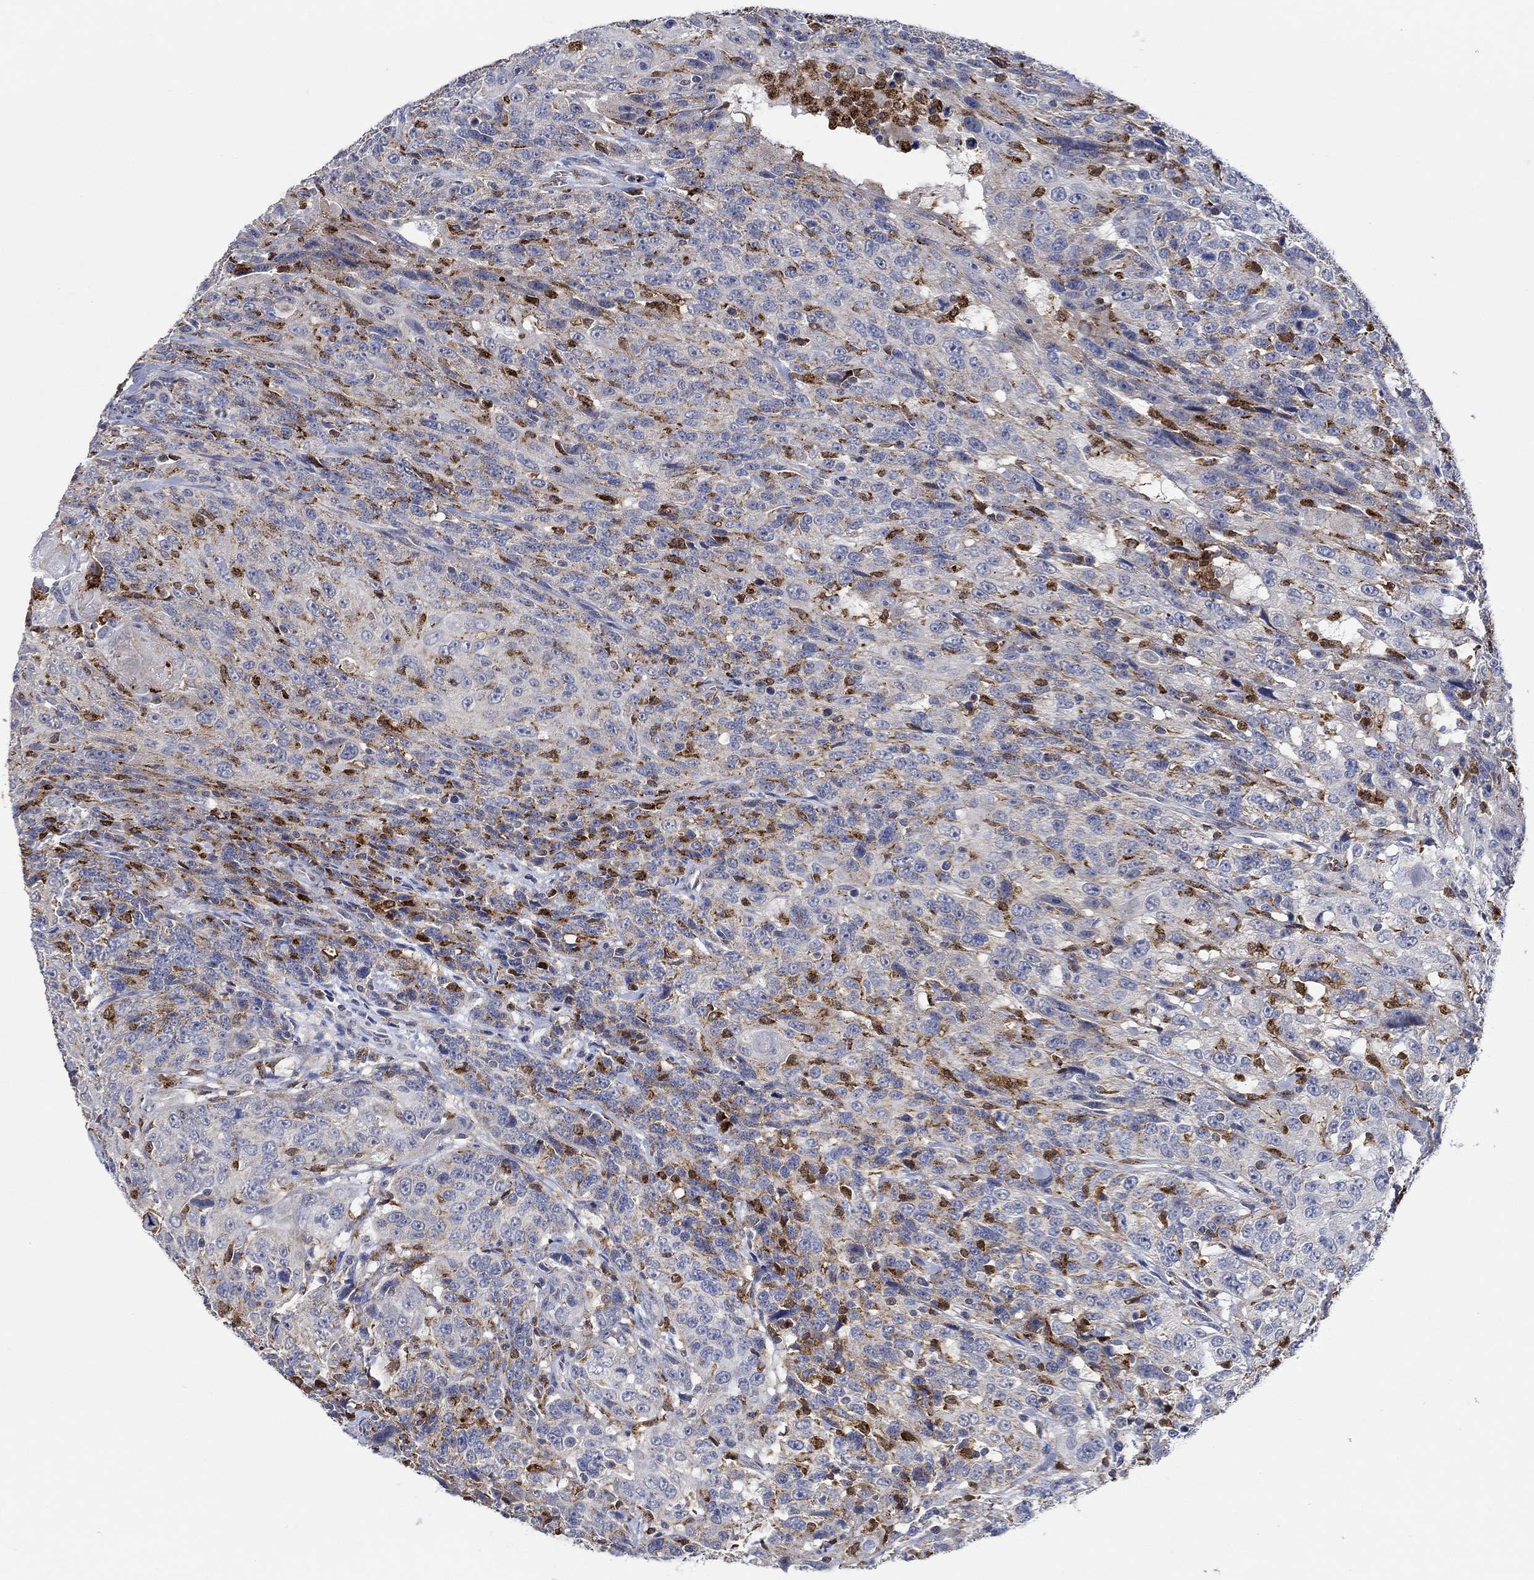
{"staining": {"intensity": "negative", "quantity": "none", "location": "none"}, "tissue": "urothelial cancer", "cell_type": "Tumor cells", "image_type": "cancer", "snomed": [{"axis": "morphology", "description": "Urothelial carcinoma, NOS"}, {"axis": "morphology", "description": "Urothelial carcinoma, High grade"}, {"axis": "topography", "description": "Urinary bladder"}], "caption": "DAB (3,3'-diaminobenzidine) immunohistochemical staining of urothelial cancer exhibits no significant expression in tumor cells. The staining was performed using DAB to visualize the protein expression in brown, while the nuclei were stained in blue with hematoxylin (Magnification: 20x).", "gene": "MPP1", "patient": {"sex": "female", "age": 73}}